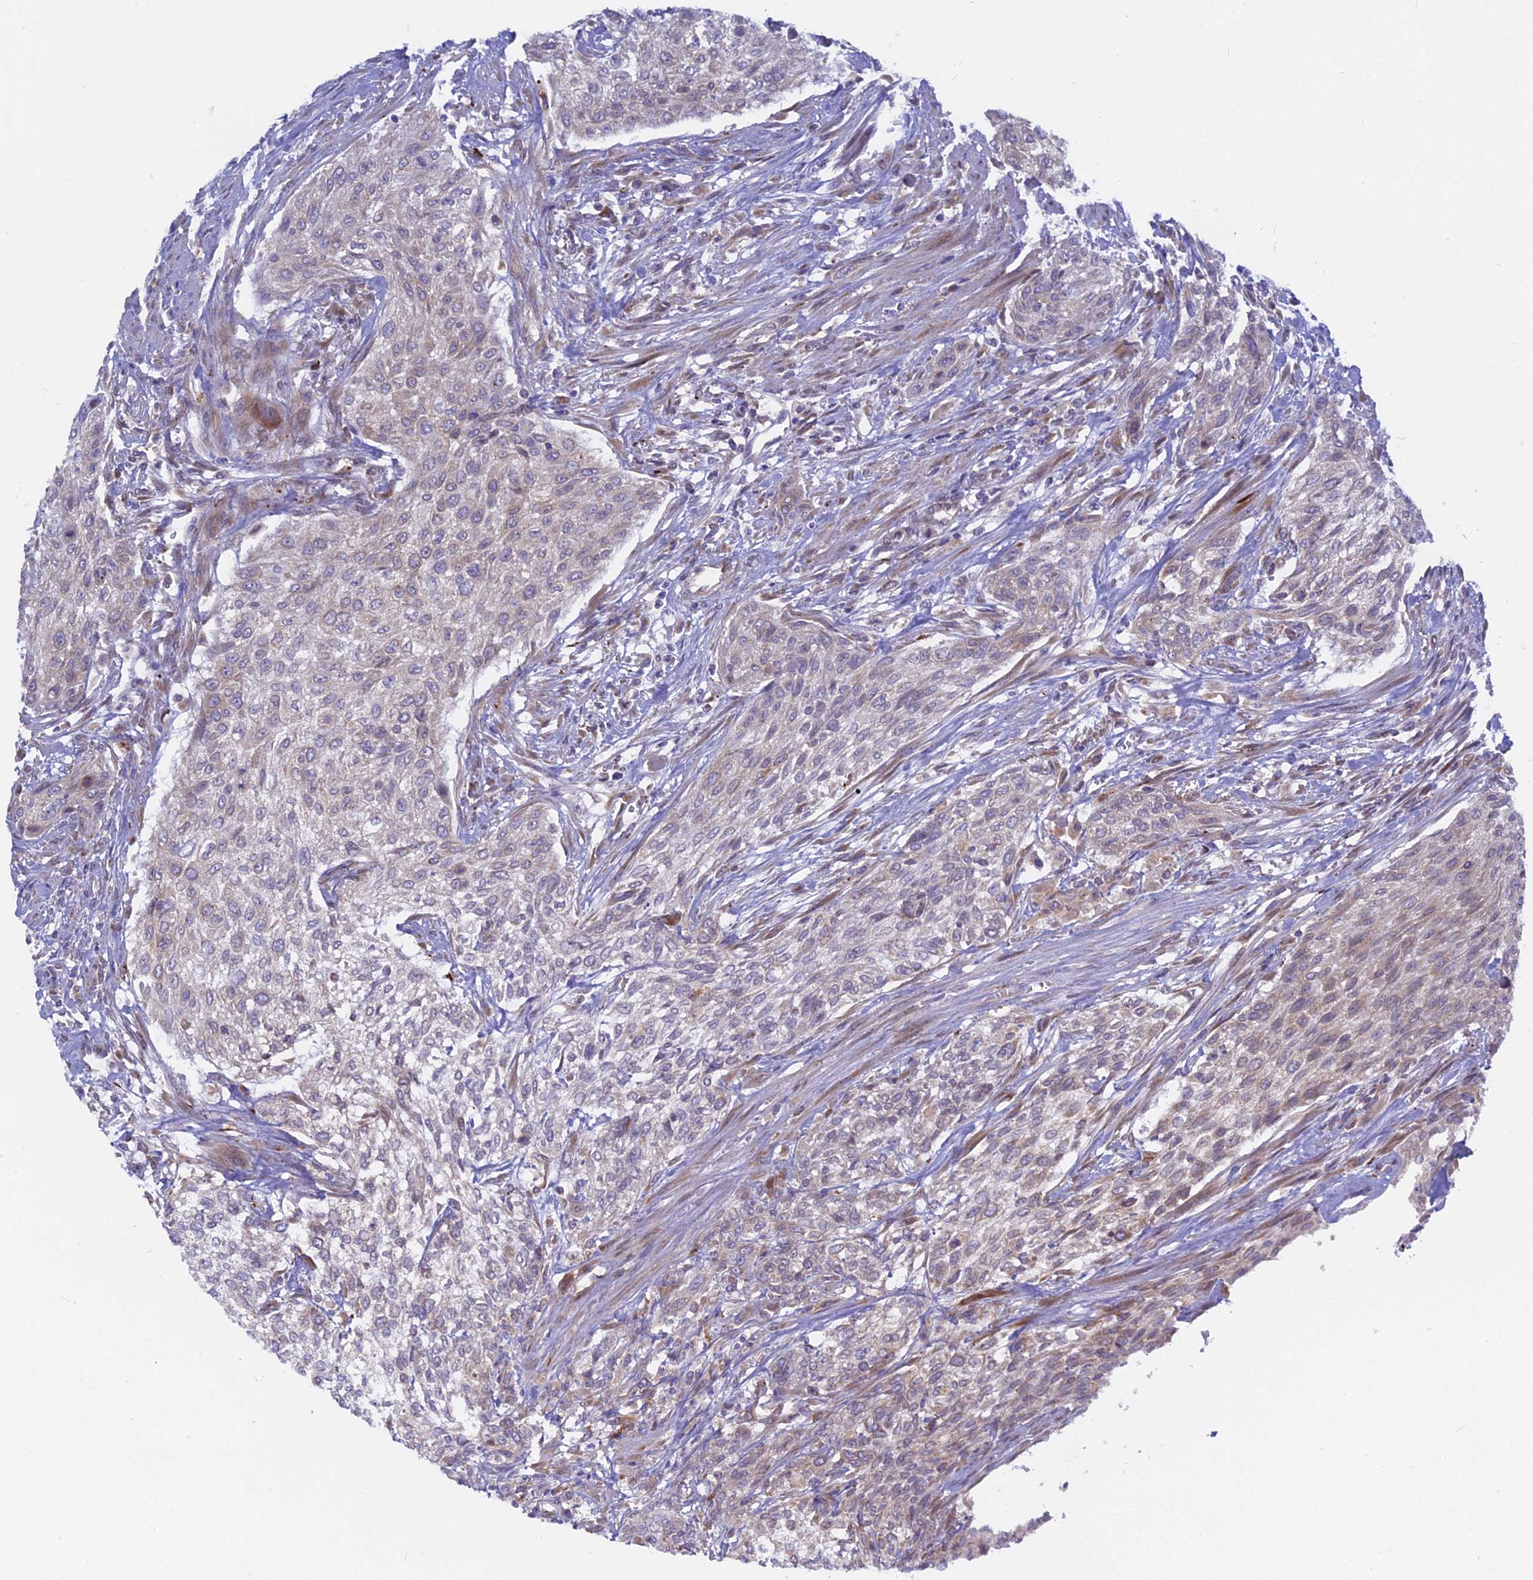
{"staining": {"intensity": "negative", "quantity": "none", "location": "none"}, "tissue": "urothelial cancer", "cell_type": "Tumor cells", "image_type": "cancer", "snomed": [{"axis": "morphology", "description": "Urothelial carcinoma, High grade"}, {"axis": "topography", "description": "Urinary bladder"}], "caption": "Tumor cells are negative for brown protein staining in urothelial cancer.", "gene": "TLCD1", "patient": {"sex": "male", "age": 35}}